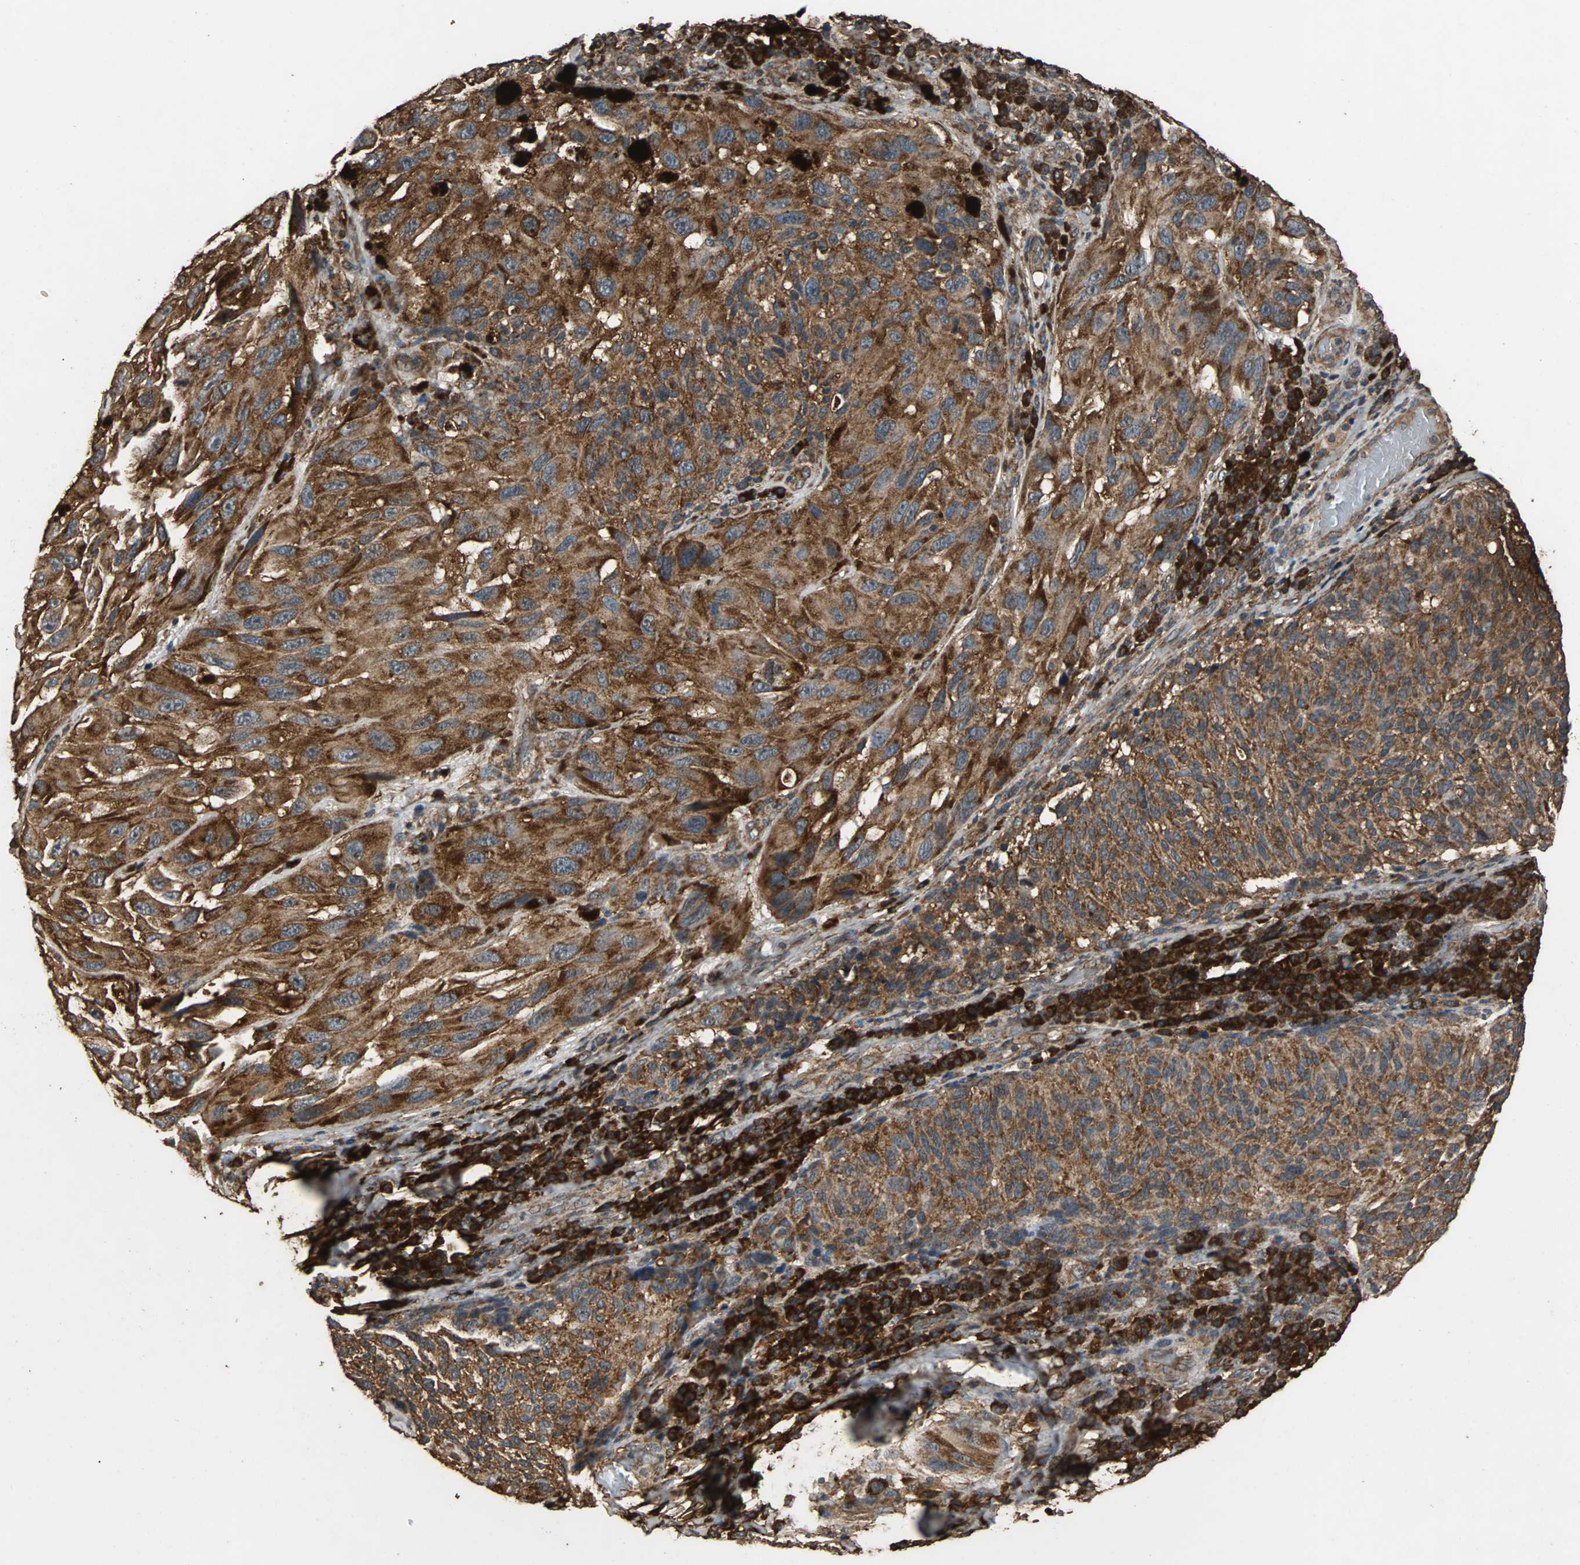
{"staining": {"intensity": "strong", "quantity": ">75%", "location": "cytoplasmic/membranous"}, "tissue": "melanoma", "cell_type": "Tumor cells", "image_type": "cancer", "snomed": [{"axis": "morphology", "description": "Malignant melanoma, NOS"}, {"axis": "topography", "description": "Skin"}], "caption": "Immunohistochemistry (IHC) staining of malignant melanoma, which exhibits high levels of strong cytoplasmic/membranous expression in about >75% of tumor cells indicating strong cytoplasmic/membranous protein expression. The staining was performed using DAB (brown) for protein detection and nuclei were counterstained in hematoxylin (blue).", "gene": "NAA10", "patient": {"sex": "female", "age": 73}}